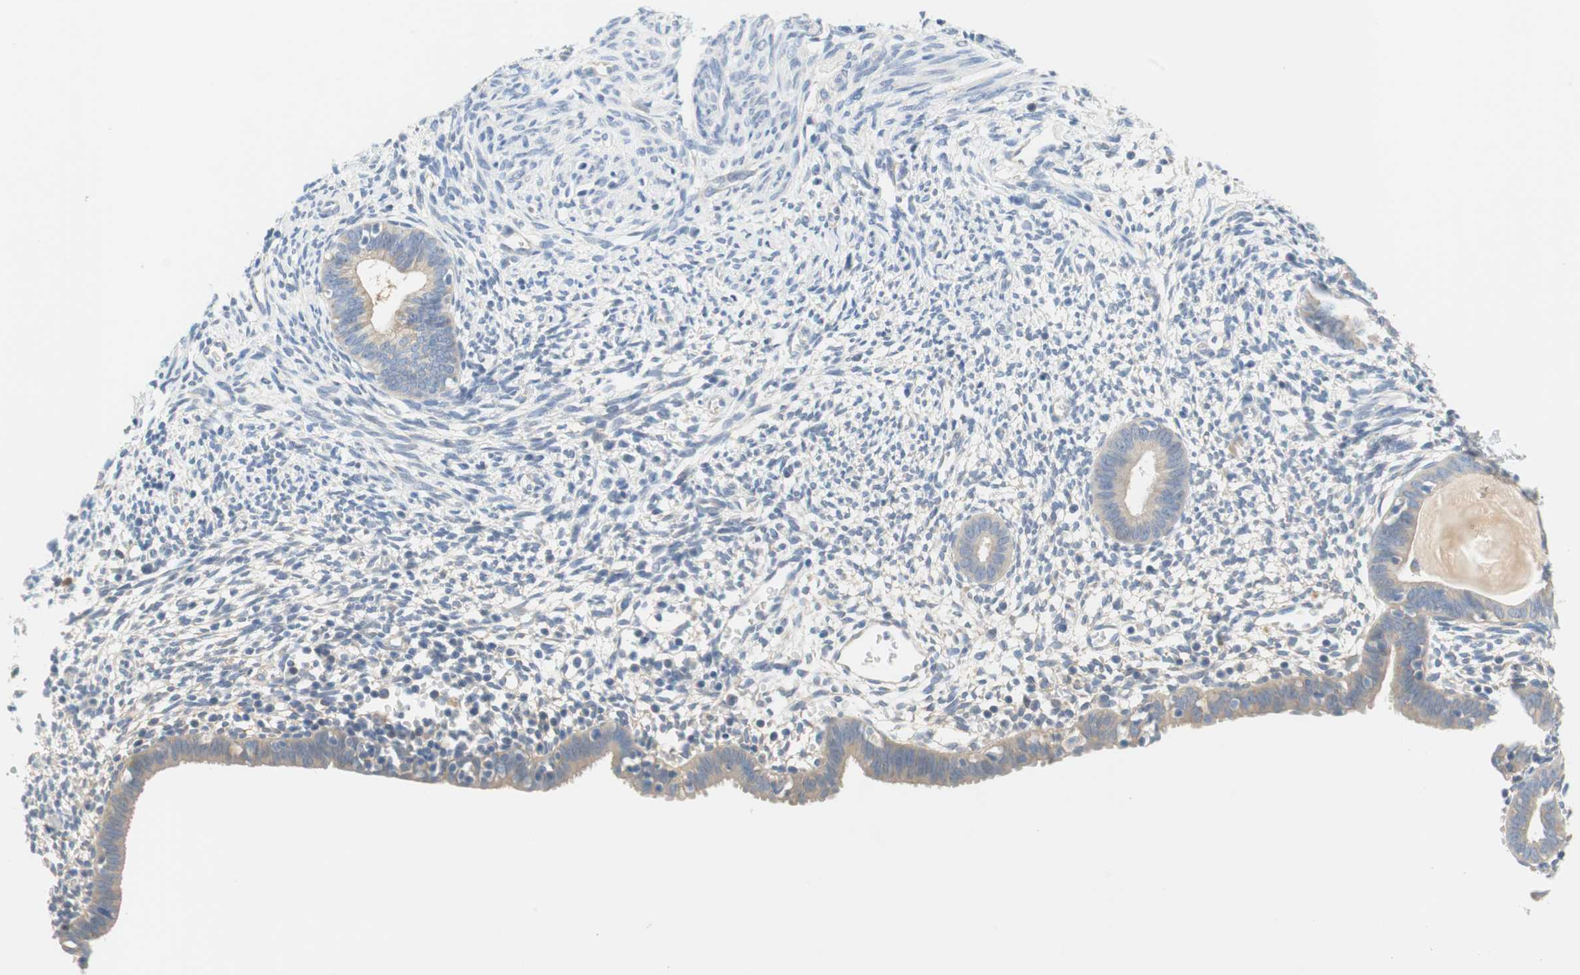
{"staining": {"intensity": "negative", "quantity": "none", "location": "none"}, "tissue": "endometrium", "cell_type": "Cells in endometrial stroma", "image_type": "normal", "snomed": [{"axis": "morphology", "description": "Normal tissue, NOS"}, {"axis": "morphology", "description": "Atrophy, NOS"}, {"axis": "topography", "description": "Uterus"}, {"axis": "topography", "description": "Endometrium"}], "caption": "This histopathology image is of unremarkable endometrium stained with immunohistochemistry (IHC) to label a protein in brown with the nuclei are counter-stained blue. There is no positivity in cells in endometrial stroma. Nuclei are stained in blue.", "gene": "GLUL", "patient": {"sex": "female", "age": 68}}